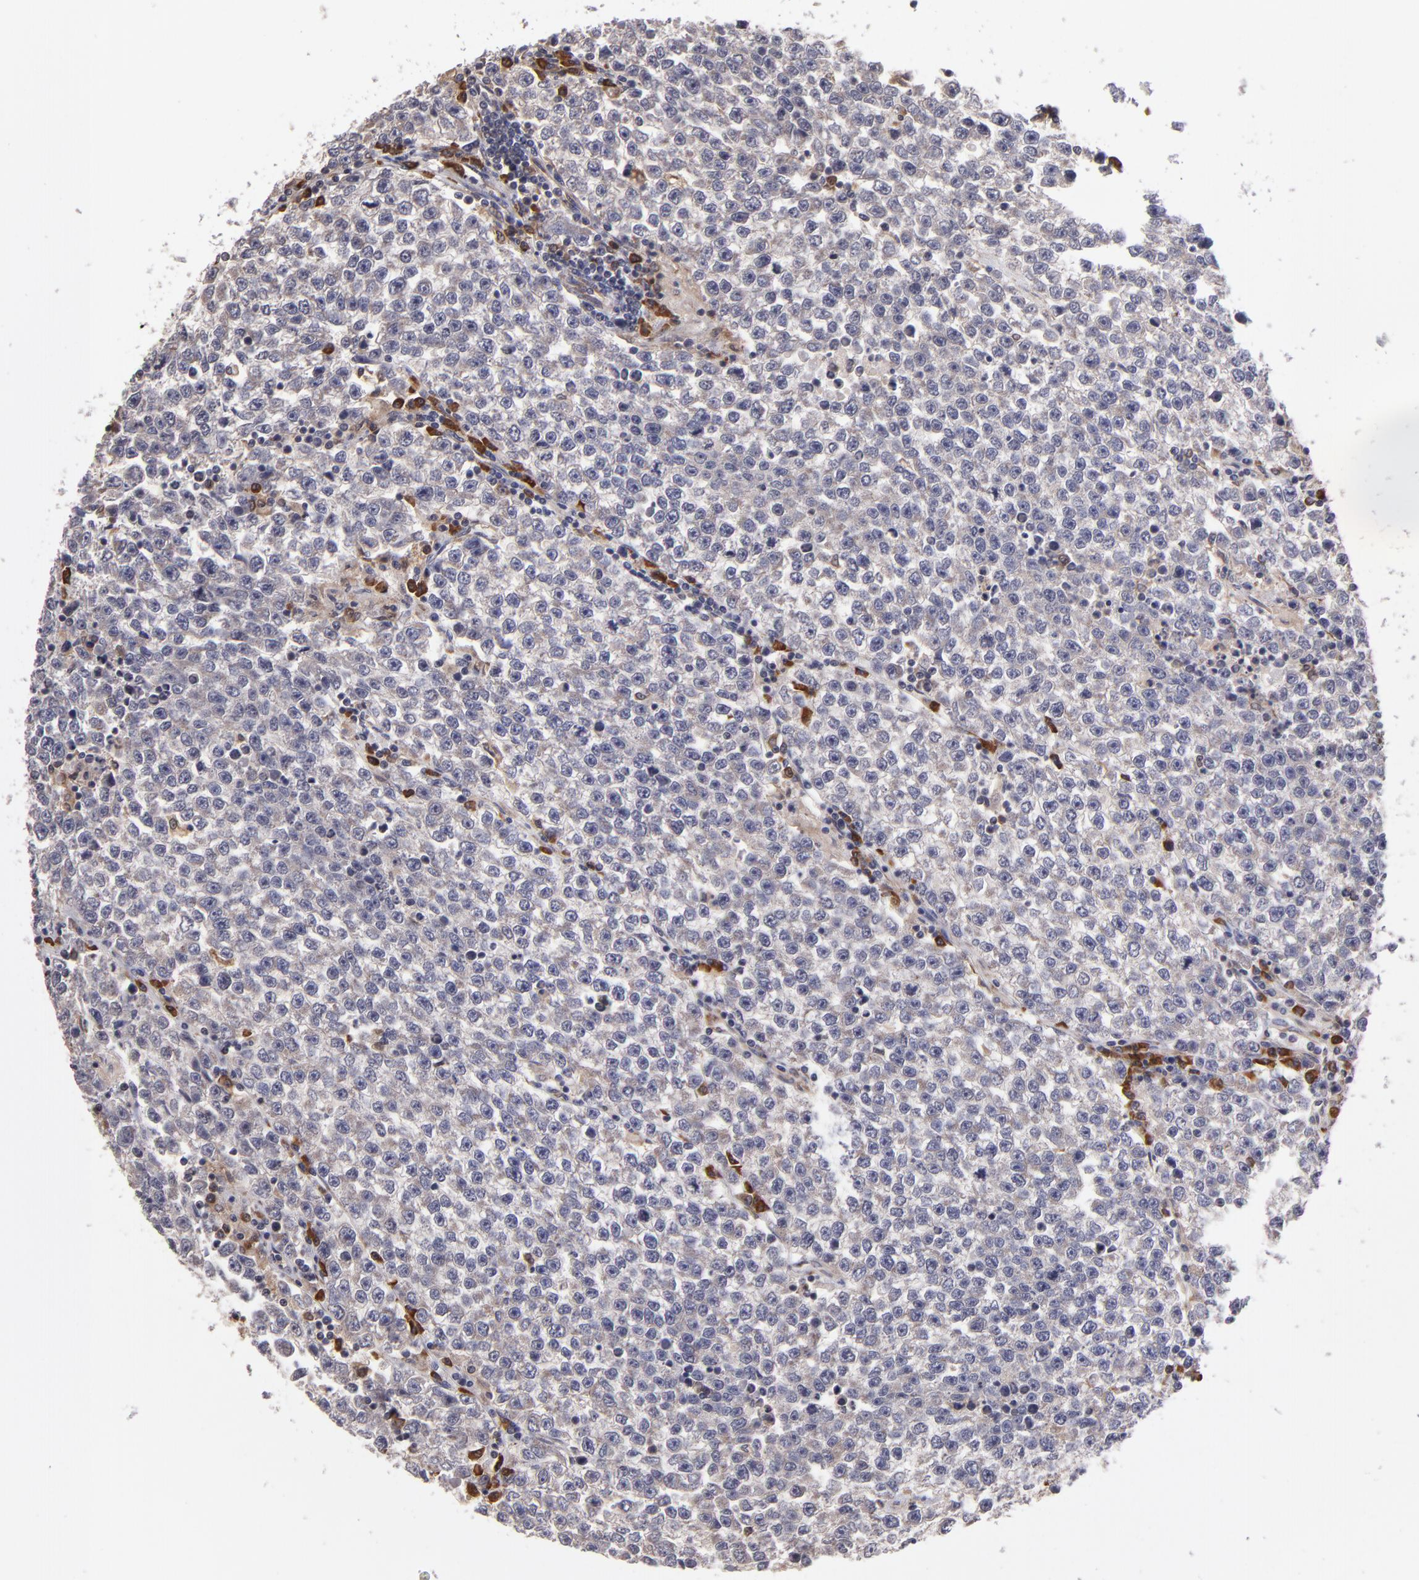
{"staining": {"intensity": "weak", "quantity": "<25%", "location": "cytoplasmic/membranous"}, "tissue": "testis cancer", "cell_type": "Tumor cells", "image_type": "cancer", "snomed": [{"axis": "morphology", "description": "Seminoma, NOS"}, {"axis": "topography", "description": "Testis"}], "caption": "Immunohistochemistry micrograph of neoplastic tissue: human testis cancer stained with DAB (3,3'-diaminobenzidine) shows no significant protein expression in tumor cells.", "gene": "CASP1", "patient": {"sex": "male", "age": 36}}